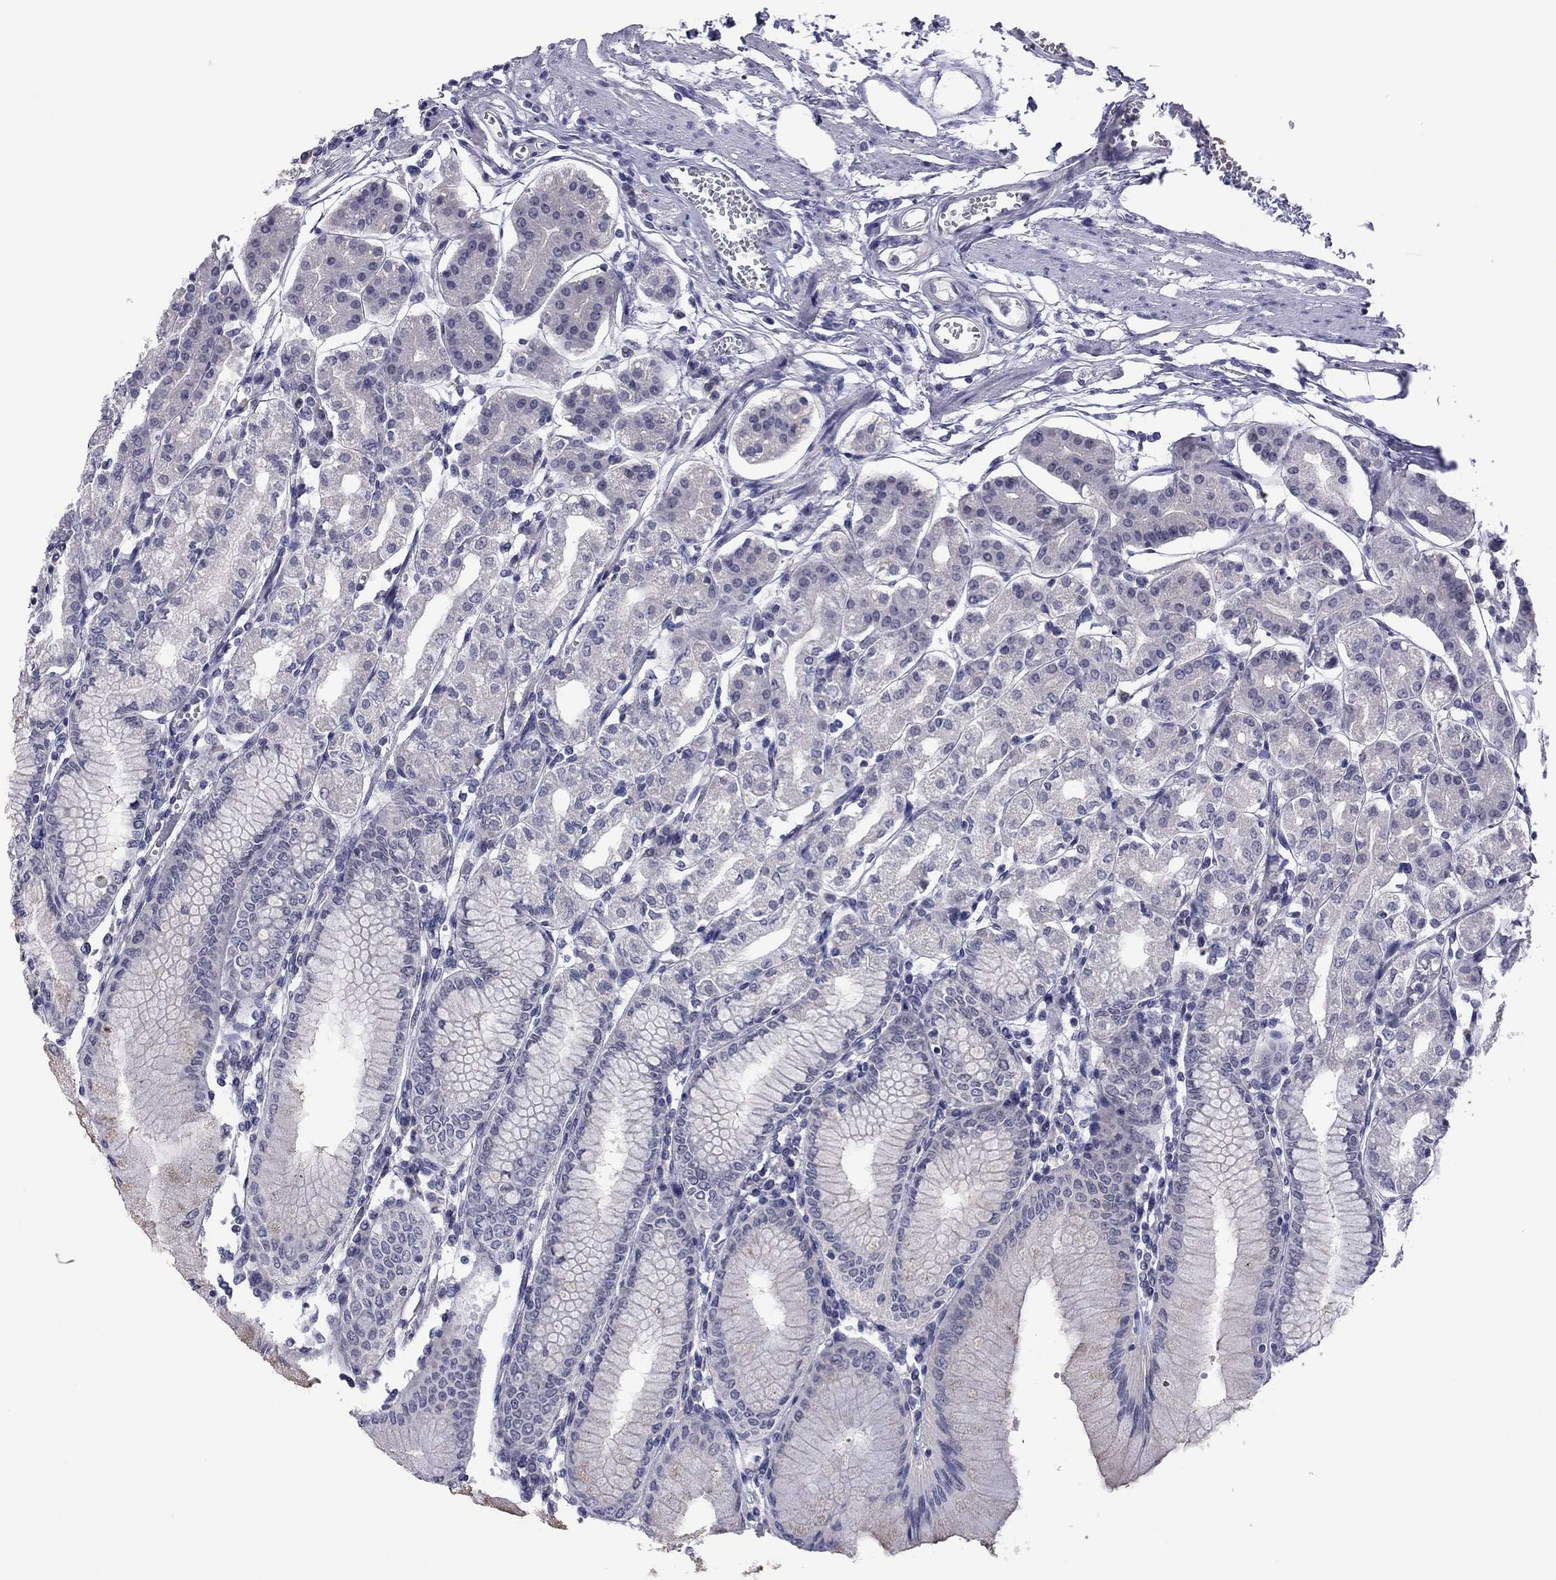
{"staining": {"intensity": "negative", "quantity": "none", "location": "none"}, "tissue": "stomach", "cell_type": "Glandular cells", "image_type": "normal", "snomed": [{"axis": "morphology", "description": "Normal tissue, NOS"}, {"axis": "topography", "description": "Skeletal muscle"}, {"axis": "topography", "description": "Stomach"}], "caption": "An immunohistochemistry (IHC) micrograph of unremarkable stomach is shown. There is no staining in glandular cells of stomach. The staining is performed using DAB (3,3'-diaminobenzidine) brown chromogen with nuclei counter-stained in using hematoxylin.", "gene": "POU5F2", "patient": {"sex": "female", "age": 57}}